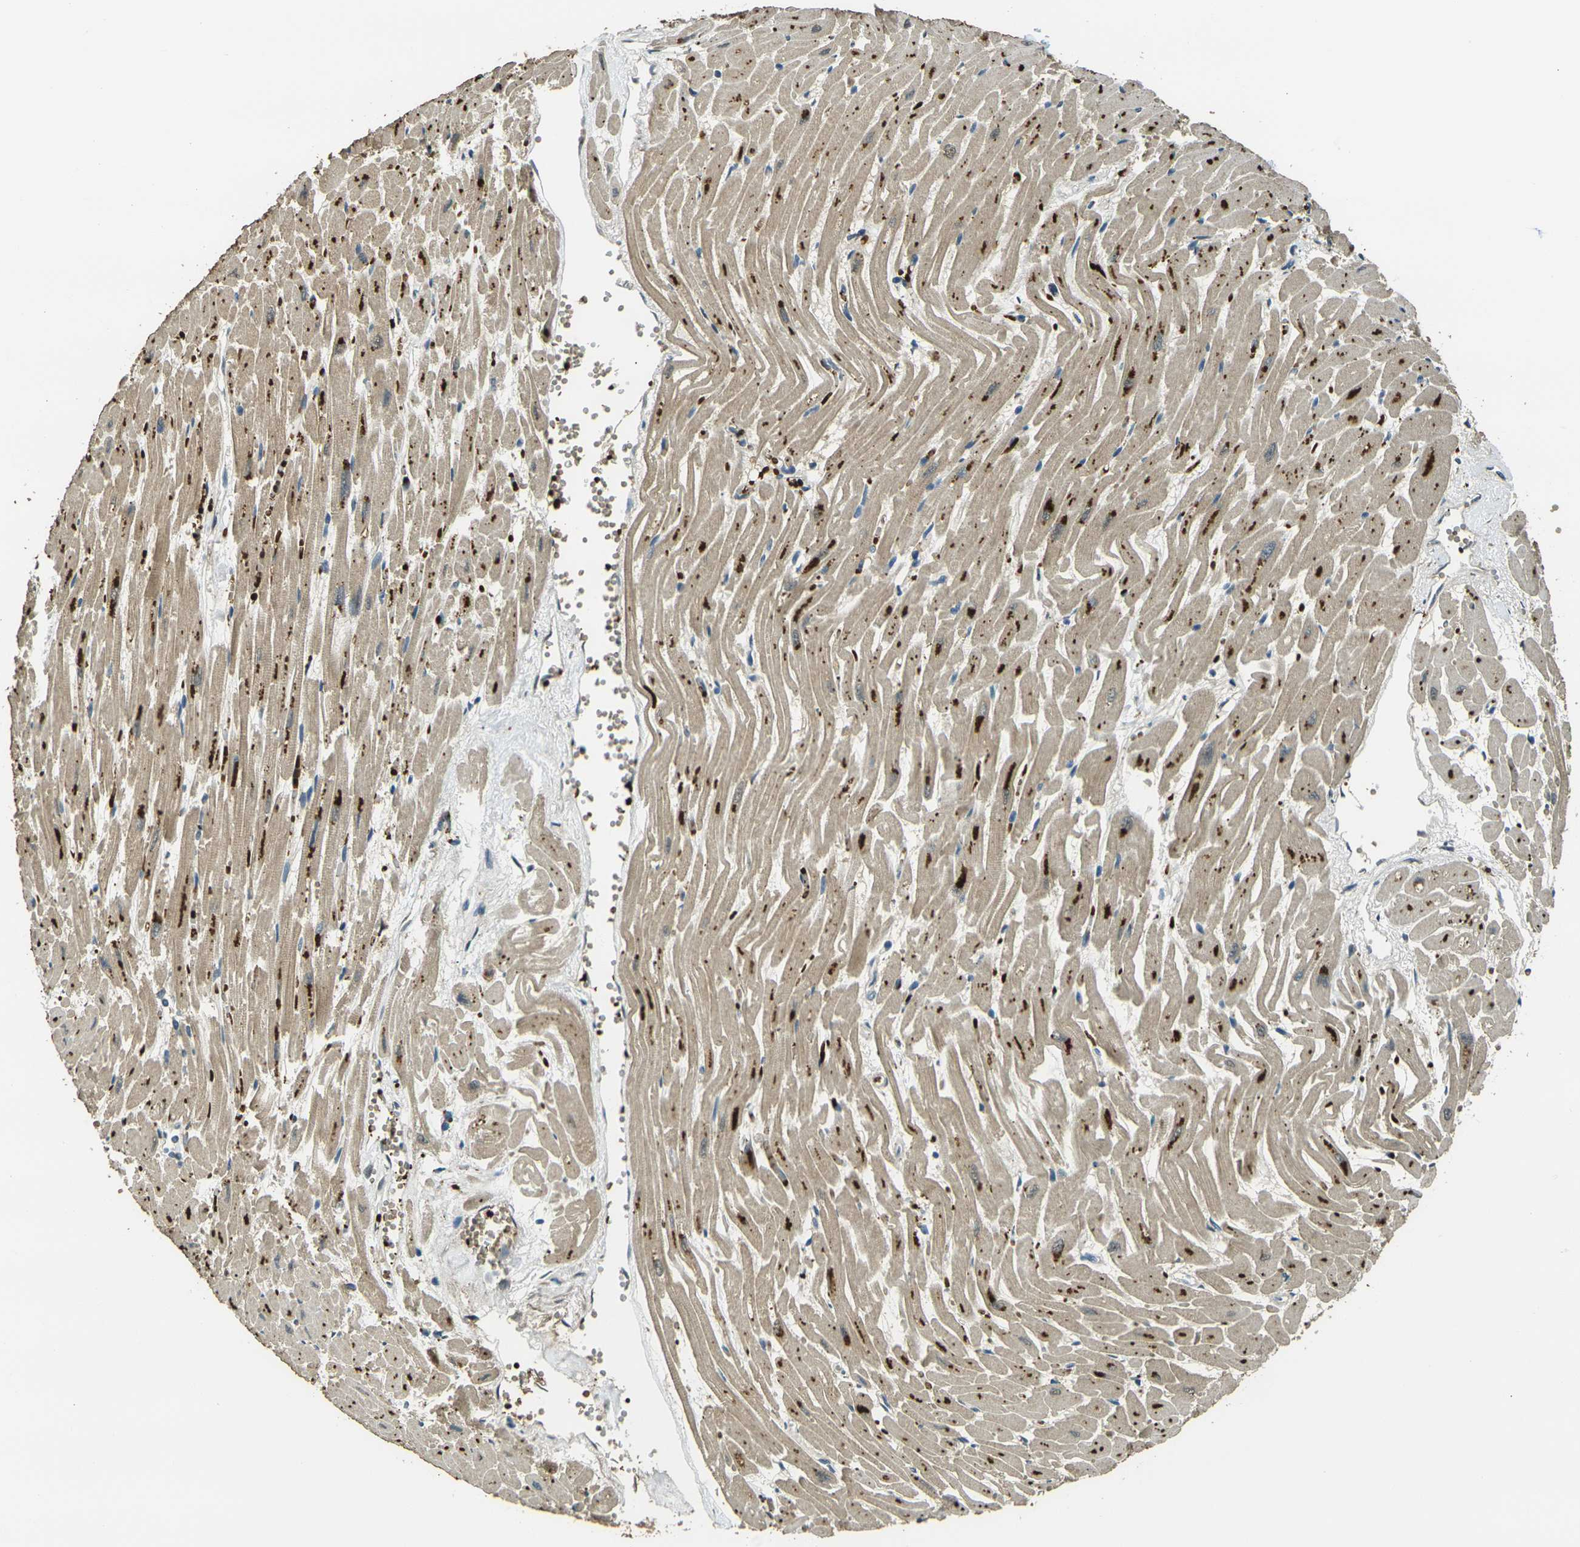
{"staining": {"intensity": "strong", "quantity": ">75%", "location": "cytoplasmic/membranous"}, "tissue": "heart muscle", "cell_type": "Cardiomyocytes", "image_type": "normal", "snomed": [{"axis": "morphology", "description": "Normal tissue, NOS"}, {"axis": "topography", "description": "Heart"}], "caption": "This photomicrograph demonstrates IHC staining of unremarkable heart muscle, with high strong cytoplasmic/membranous positivity in approximately >75% of cardiomyocytes.", "gene": "TOR1A", "patient": {"sex": "female", "age": 19}}